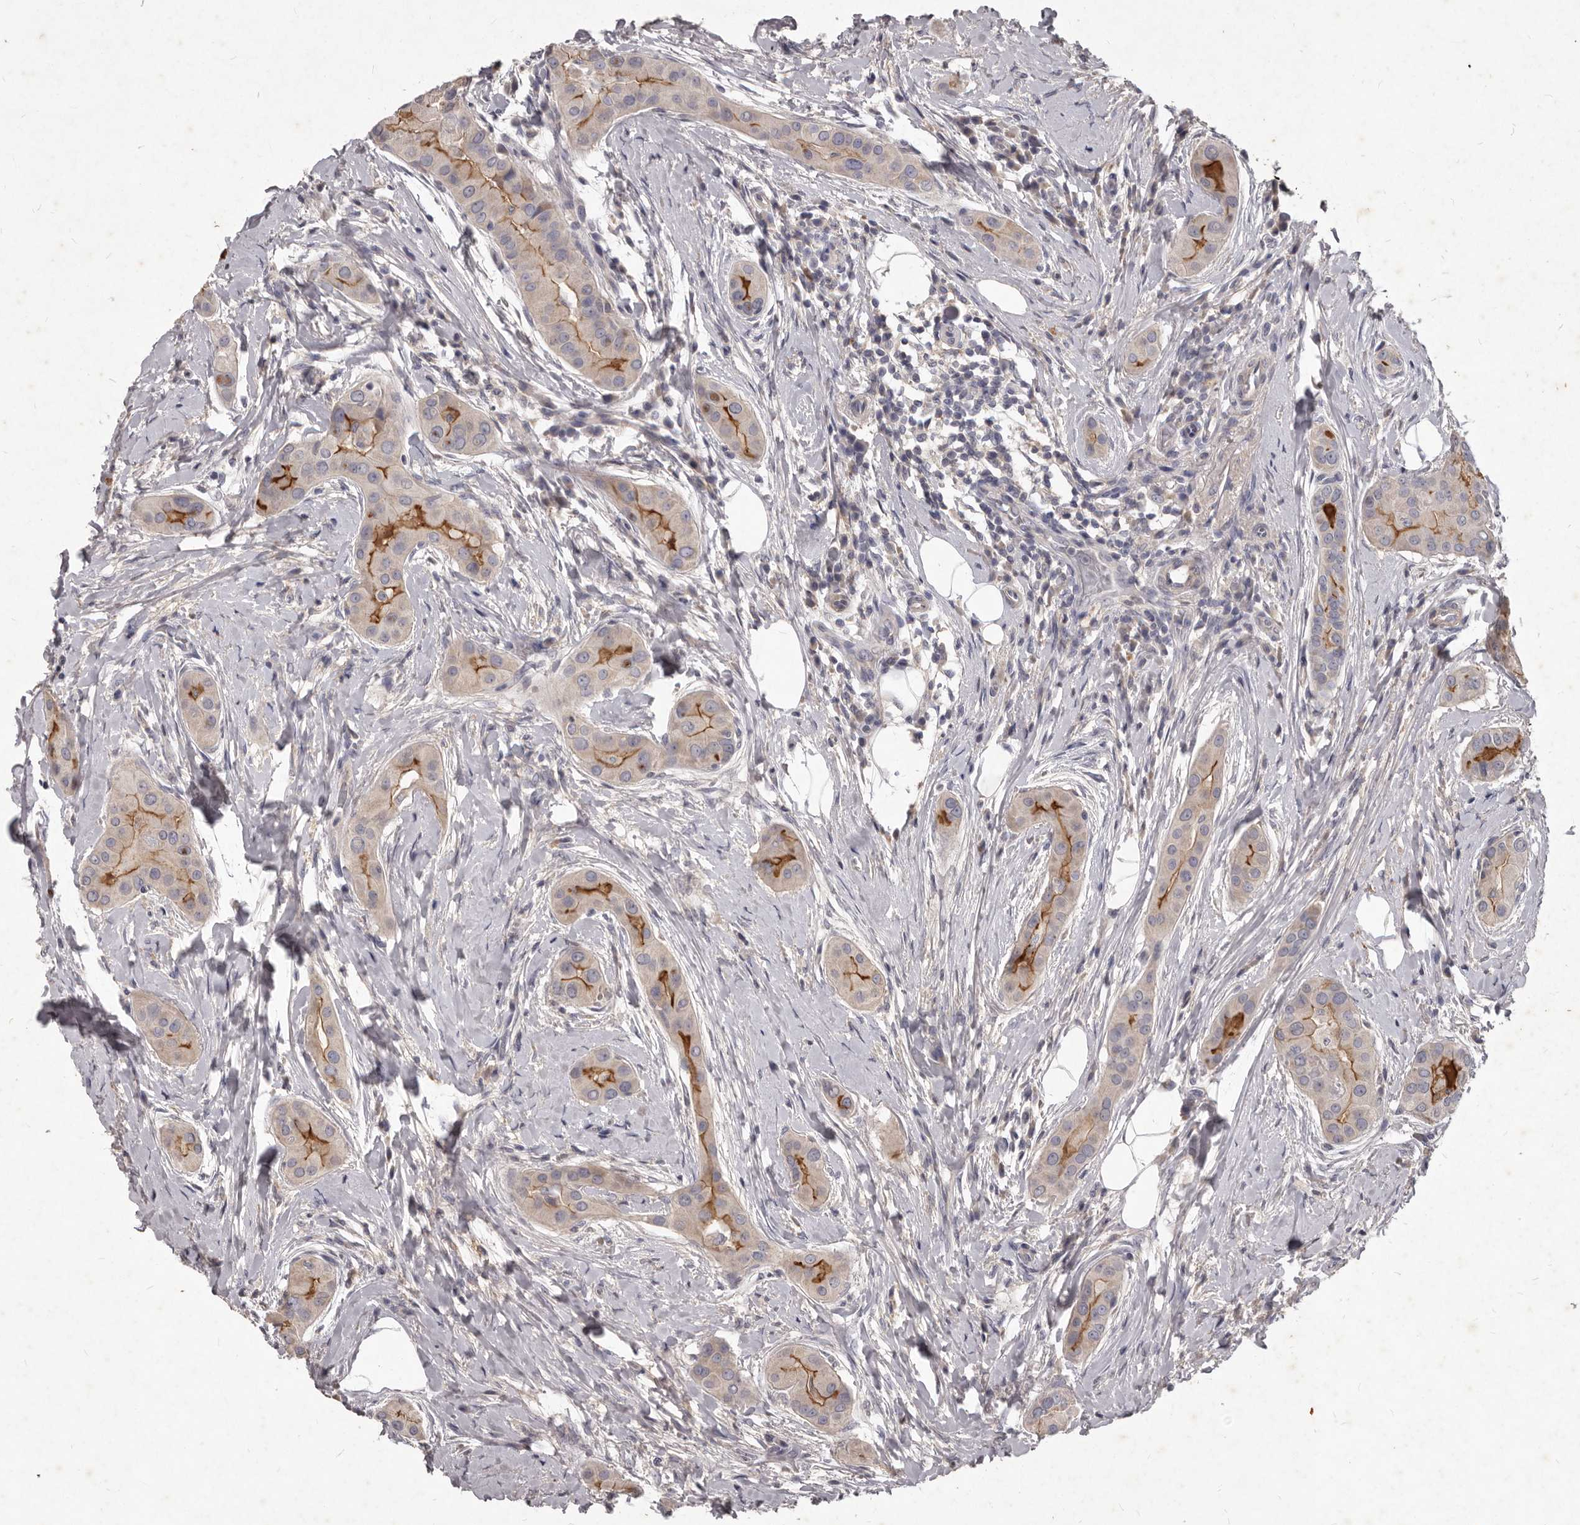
{"staining": {"intensity": "moderate", "quantity": "<25%", "location": "cytoplasmic/membranous"}, "tissue": "thyroid cancer", "cell_type": "Tumor cells", "image_type": "cancer", "snomed": [{"axis": "morphology", "description": "Papillary adenocarcinoma, NOS"}, {"axis": "topography", "description": "Thyroid gland"}], "caption": "Immunohistochemistry (IHC) (DAB (3,3'-diaminobenzidine)) staining of thyroid cancer (papillary adenocarcinoma) demonstrates moderate cytoplasmic/membranous protein positivity in approximately <25% of tumor cells.", "gene": "GPRC5C", "patient": {"sex": "male", "age": 33}}